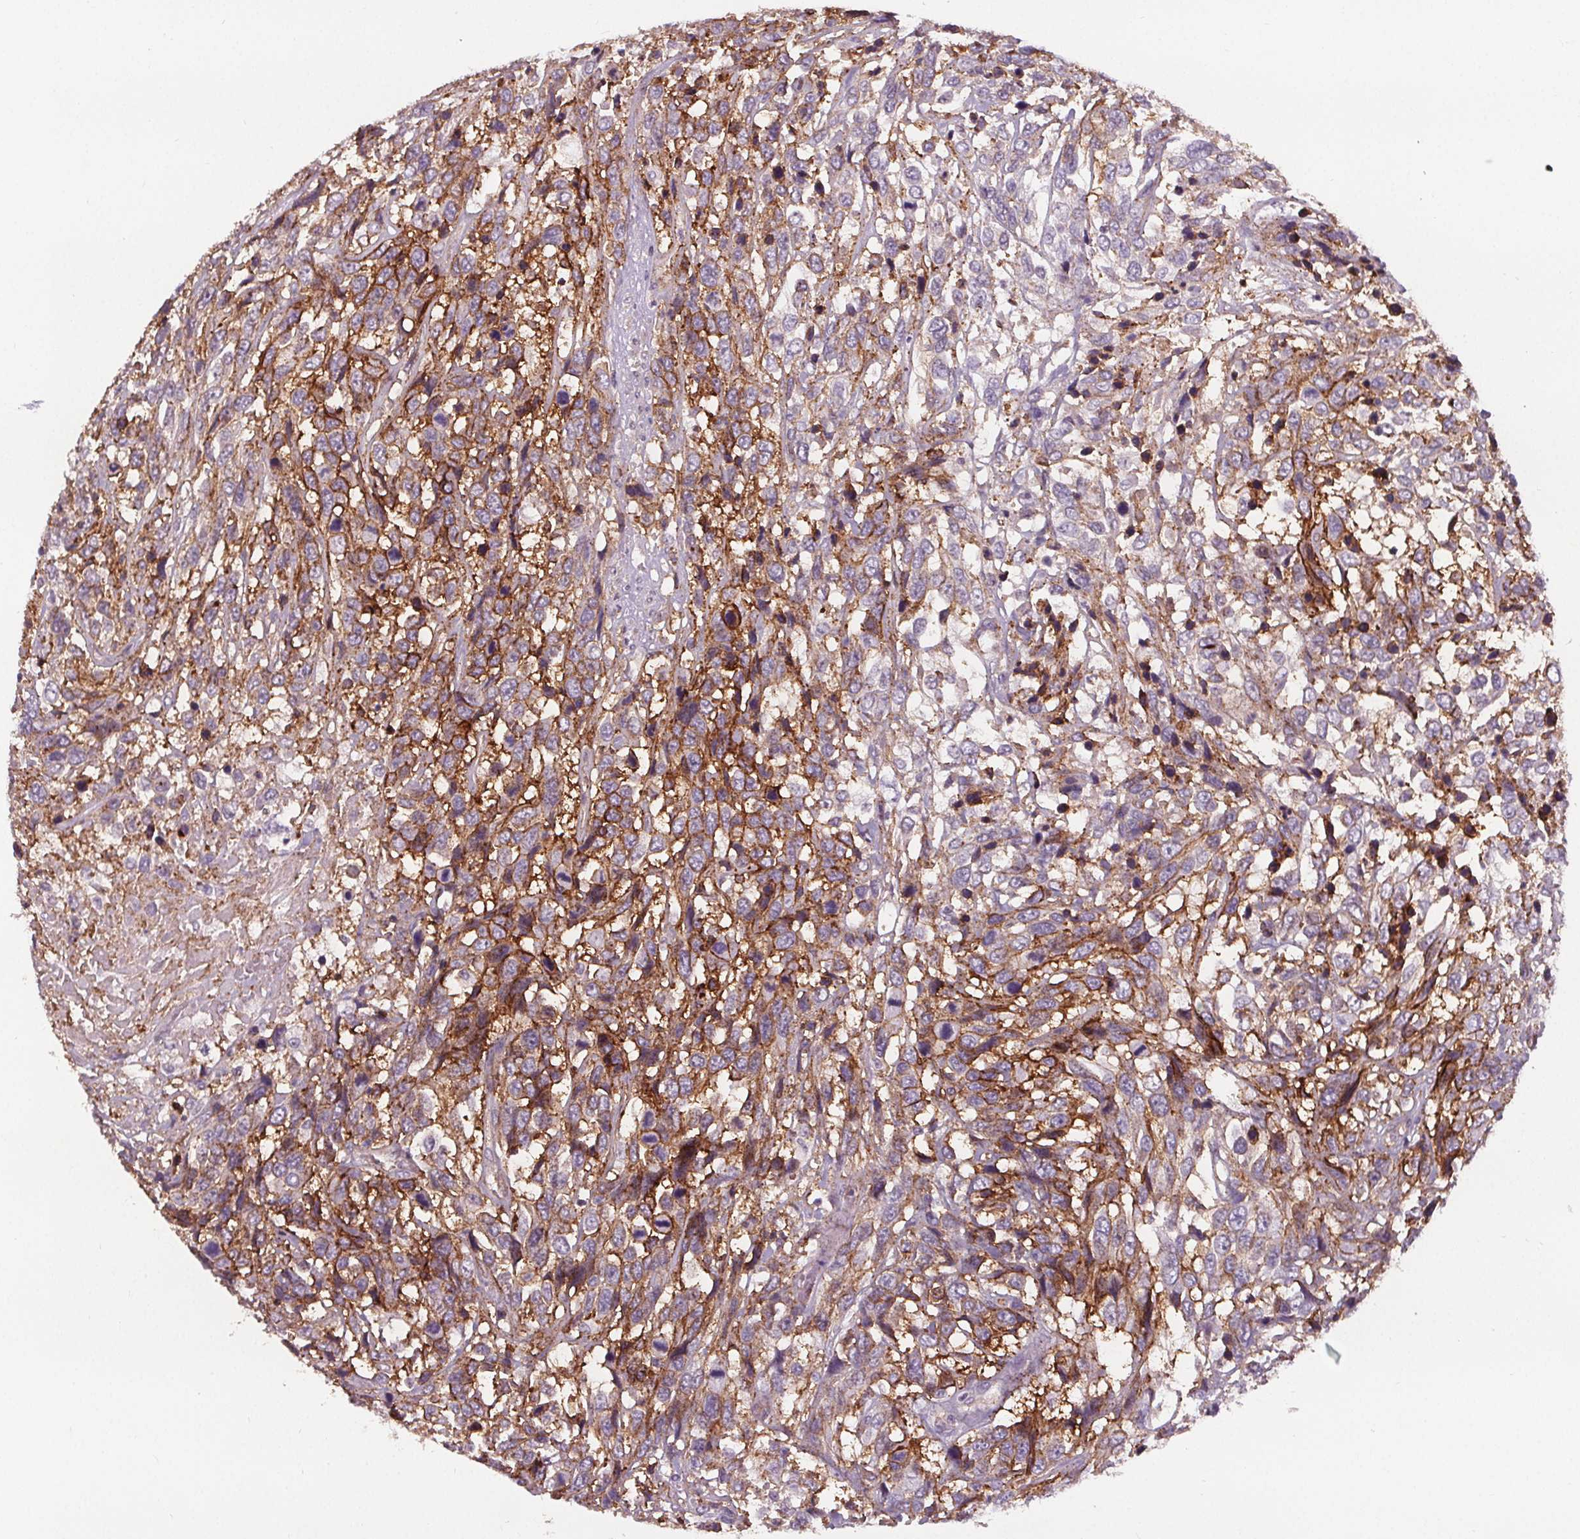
{"staining": {"intensity": "strong", "quantity": "25%-75%", "location": "cytoplasmic/membranous"}, "tissue": "urothelial cancer", "cell_type": "Tumor cells", "image_type": "cancer", "snomed": [{"axis": "morphology", "description": "Urothelial carcinoma, High grade"}, {"axis": "topography", "description": "Urinary bladder"}], "caption": "Urothelial cancer stained with a brown dye exhibits strong cytoplasmic/membranous positive expression in about 25%-75% of tumor cells.", "gene": "ATP1A1", "patient": {"sex": "female", "age": 70}}